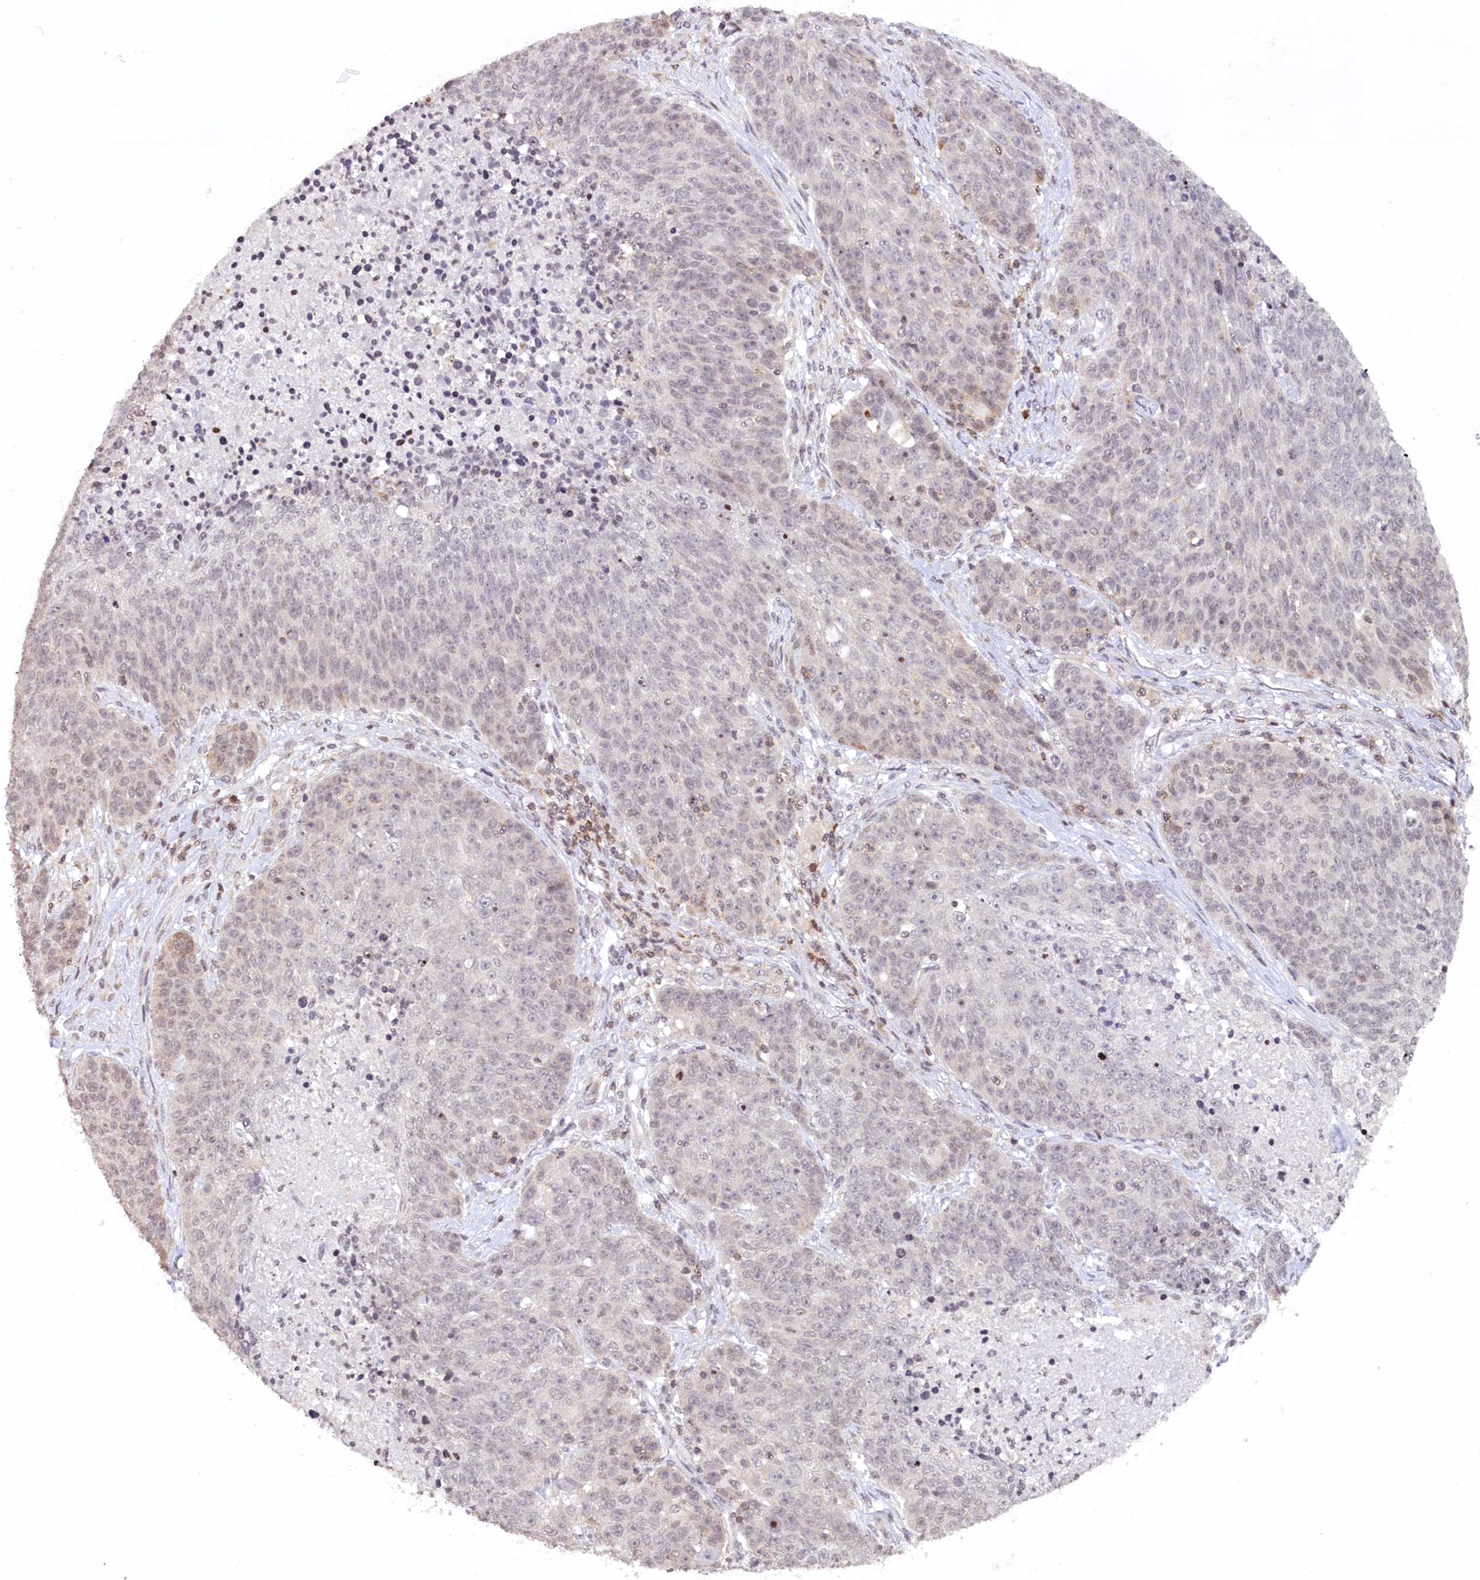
{"staining": {"intensity": "weak", "quantity": "<25%", "location": "cytoplasmic/membranous"}, "tissue": "lung cancer", "cell_type": "Tumor cells", "image_type": "cancer", "snomed": [{"axis": "morphology", "description": "Normal tissue, NOS"}, {"axis": "morphology", "description": "Squamous cell carcinoma, NOS"}, {"axis": "topography", "description": "Lymph node"}, {"axis": "topography", "description": "Lung"}], "caption": "This is an immunohistochemistry image of human lung cancer. There is no expression in tumor cells.", "gene": "FYB1", "patient": {"sex": "male", "age": 66}}